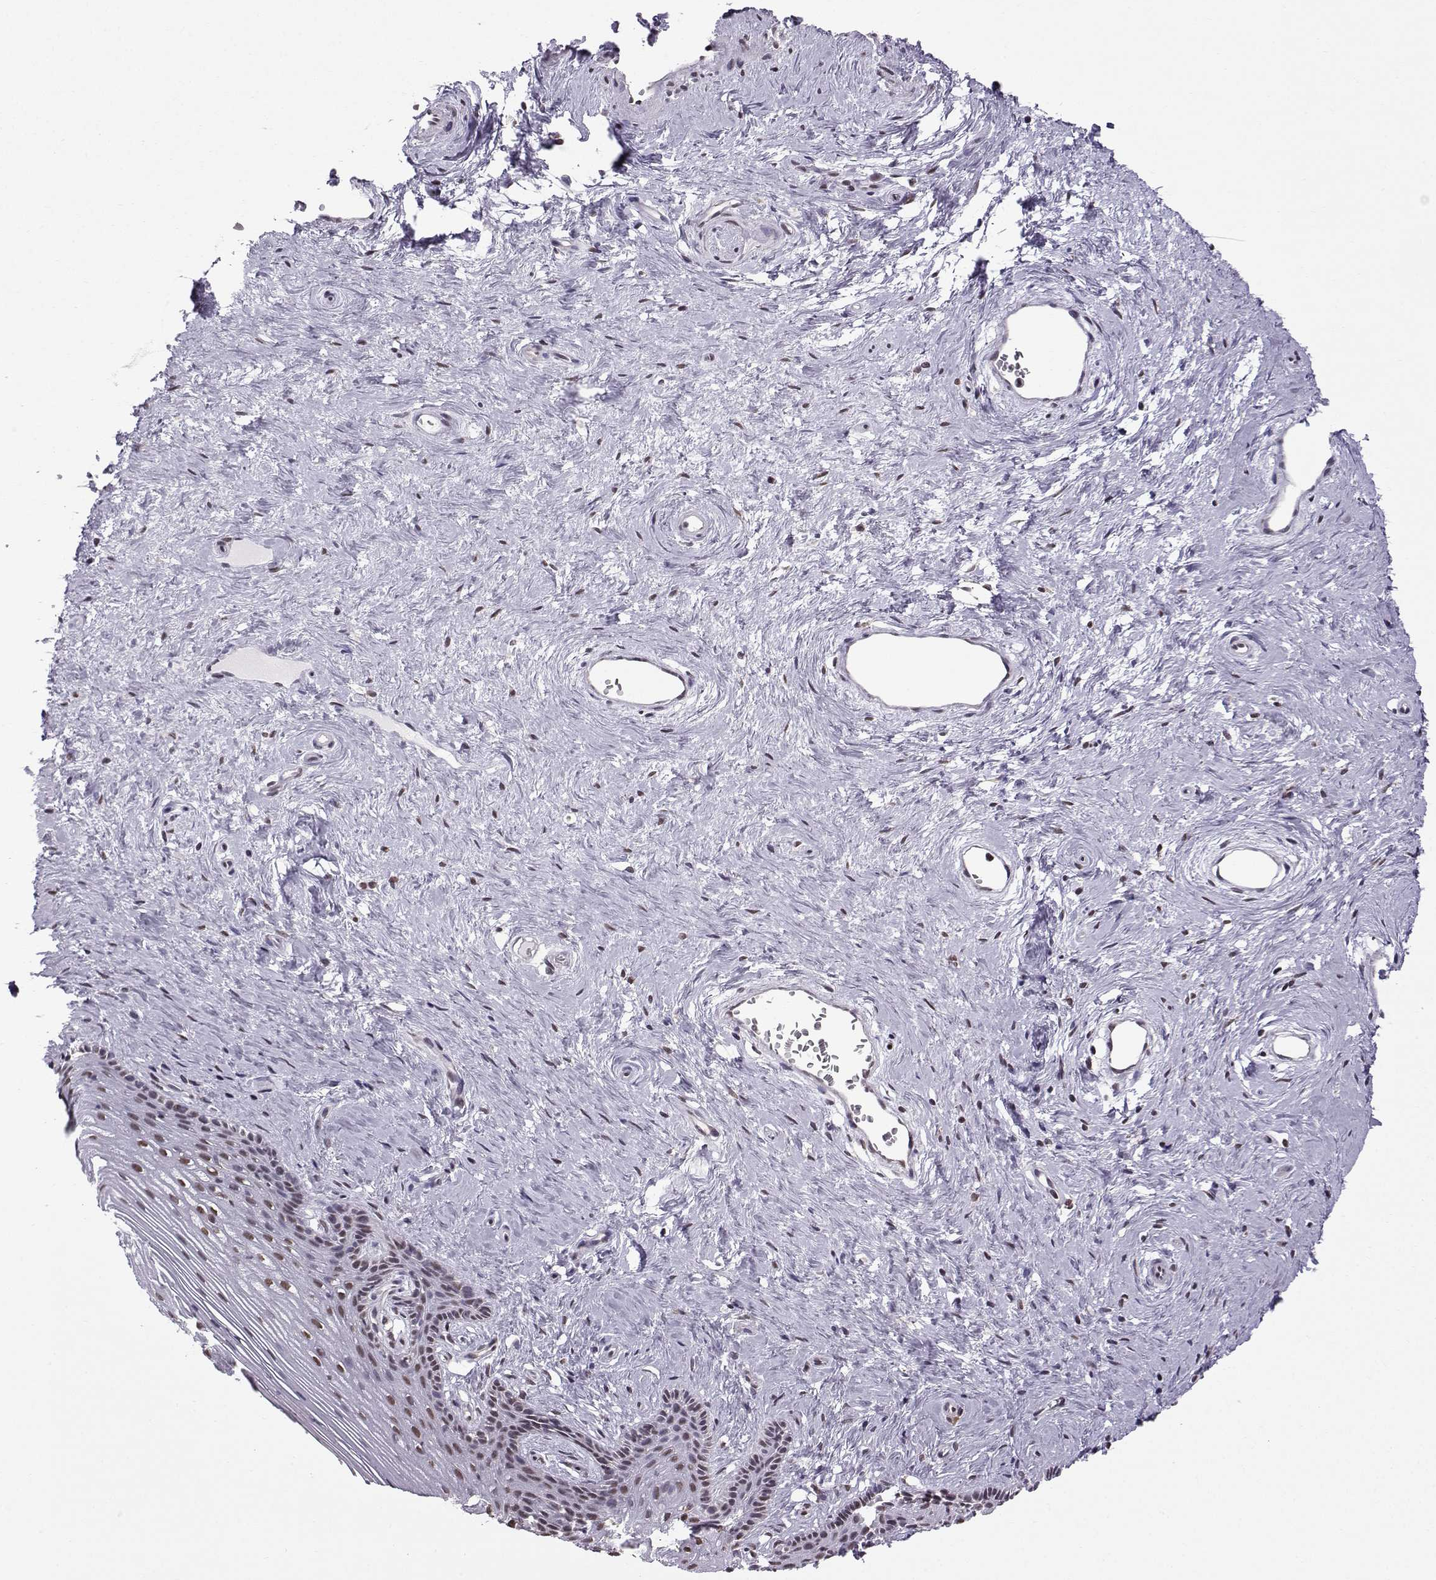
{"staining": {"intensity": "weak", "quantity": "25%-75%", "location": "nuclear"}, "tissue": "vagina", "cell_type": "Squamous epithelial cells", "image_type": "normal", "snomed": [{"axis": "morphology", "description": "Normal tissue, NOS"}, {"axis": "topography", "description": "Vagina"}], "caption": "Immunohistochemistry (IHC) (DAB) staining of normal vagina exhibits weak nuclear protein expression in about 25%-75% of squamous epithelial cells. (DAB (3,3'-diaminobenzidine) = brown stain, brightfield microscopy at high magnification).", "gene": "EZH1", "patient": {"sex": "female", "age": 45}}